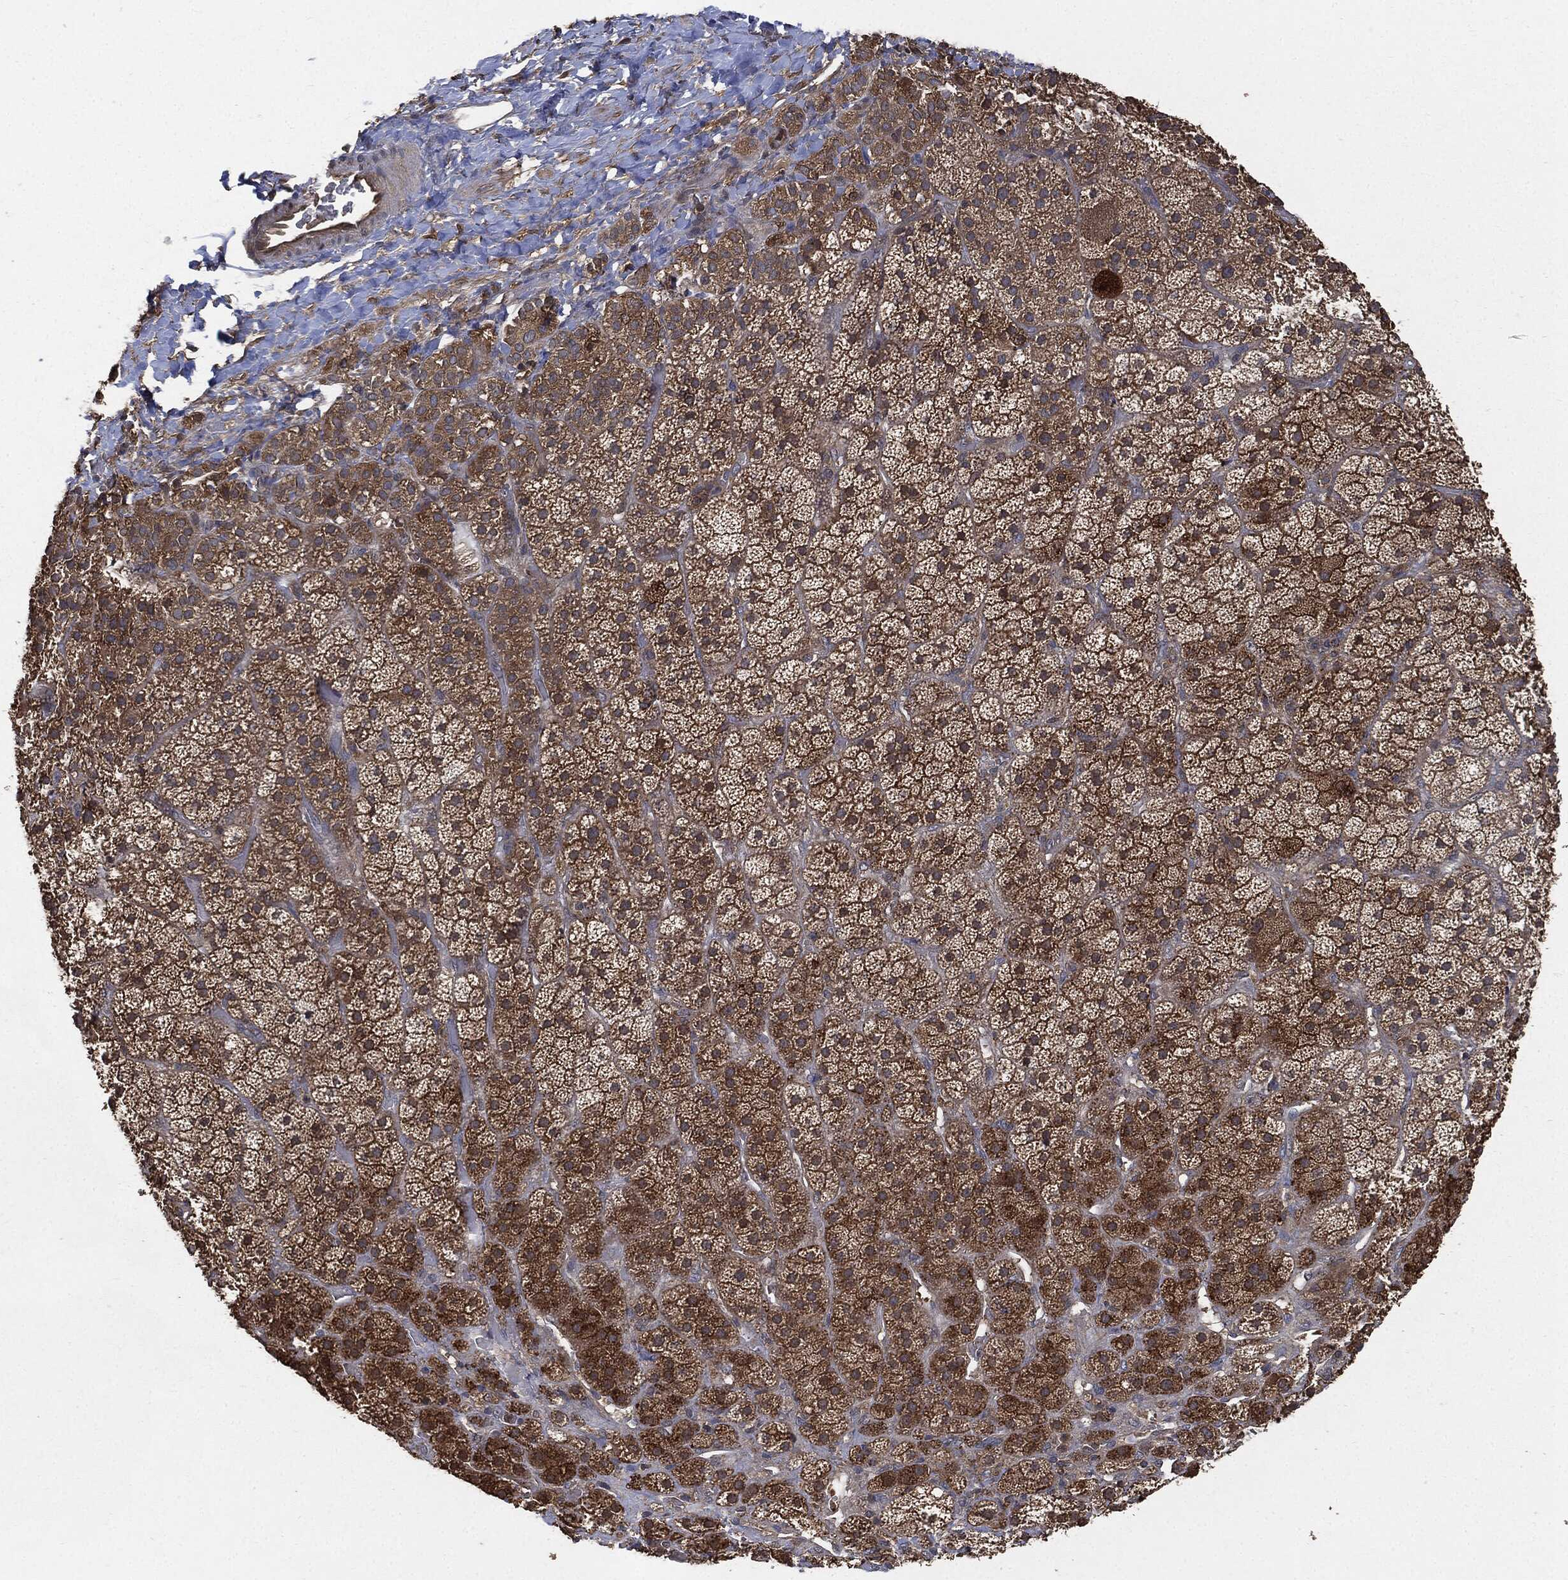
{"staining": {"intensity": "moderate", "quantity": ">75%", "location": "cytoplasmic/membranous"}, "tissue": "adrenal gland", "cell_type": "Glandular cells", "image_type": "normal", "snomed": [{"axis": "morphology", "description": "Normal tissue, NOS"}, {"axis": "topography", "description": "Adrenal gland"}], "caption": "Immunohistochemical staining of unremarkable human adrenal gland exhibits >75% levels of moderate cytoplasmic/membranous protein staining in approximately >75% of glandular cells.", "gene": "BRAF", "patient": {"sex": "male", "age": 57}}